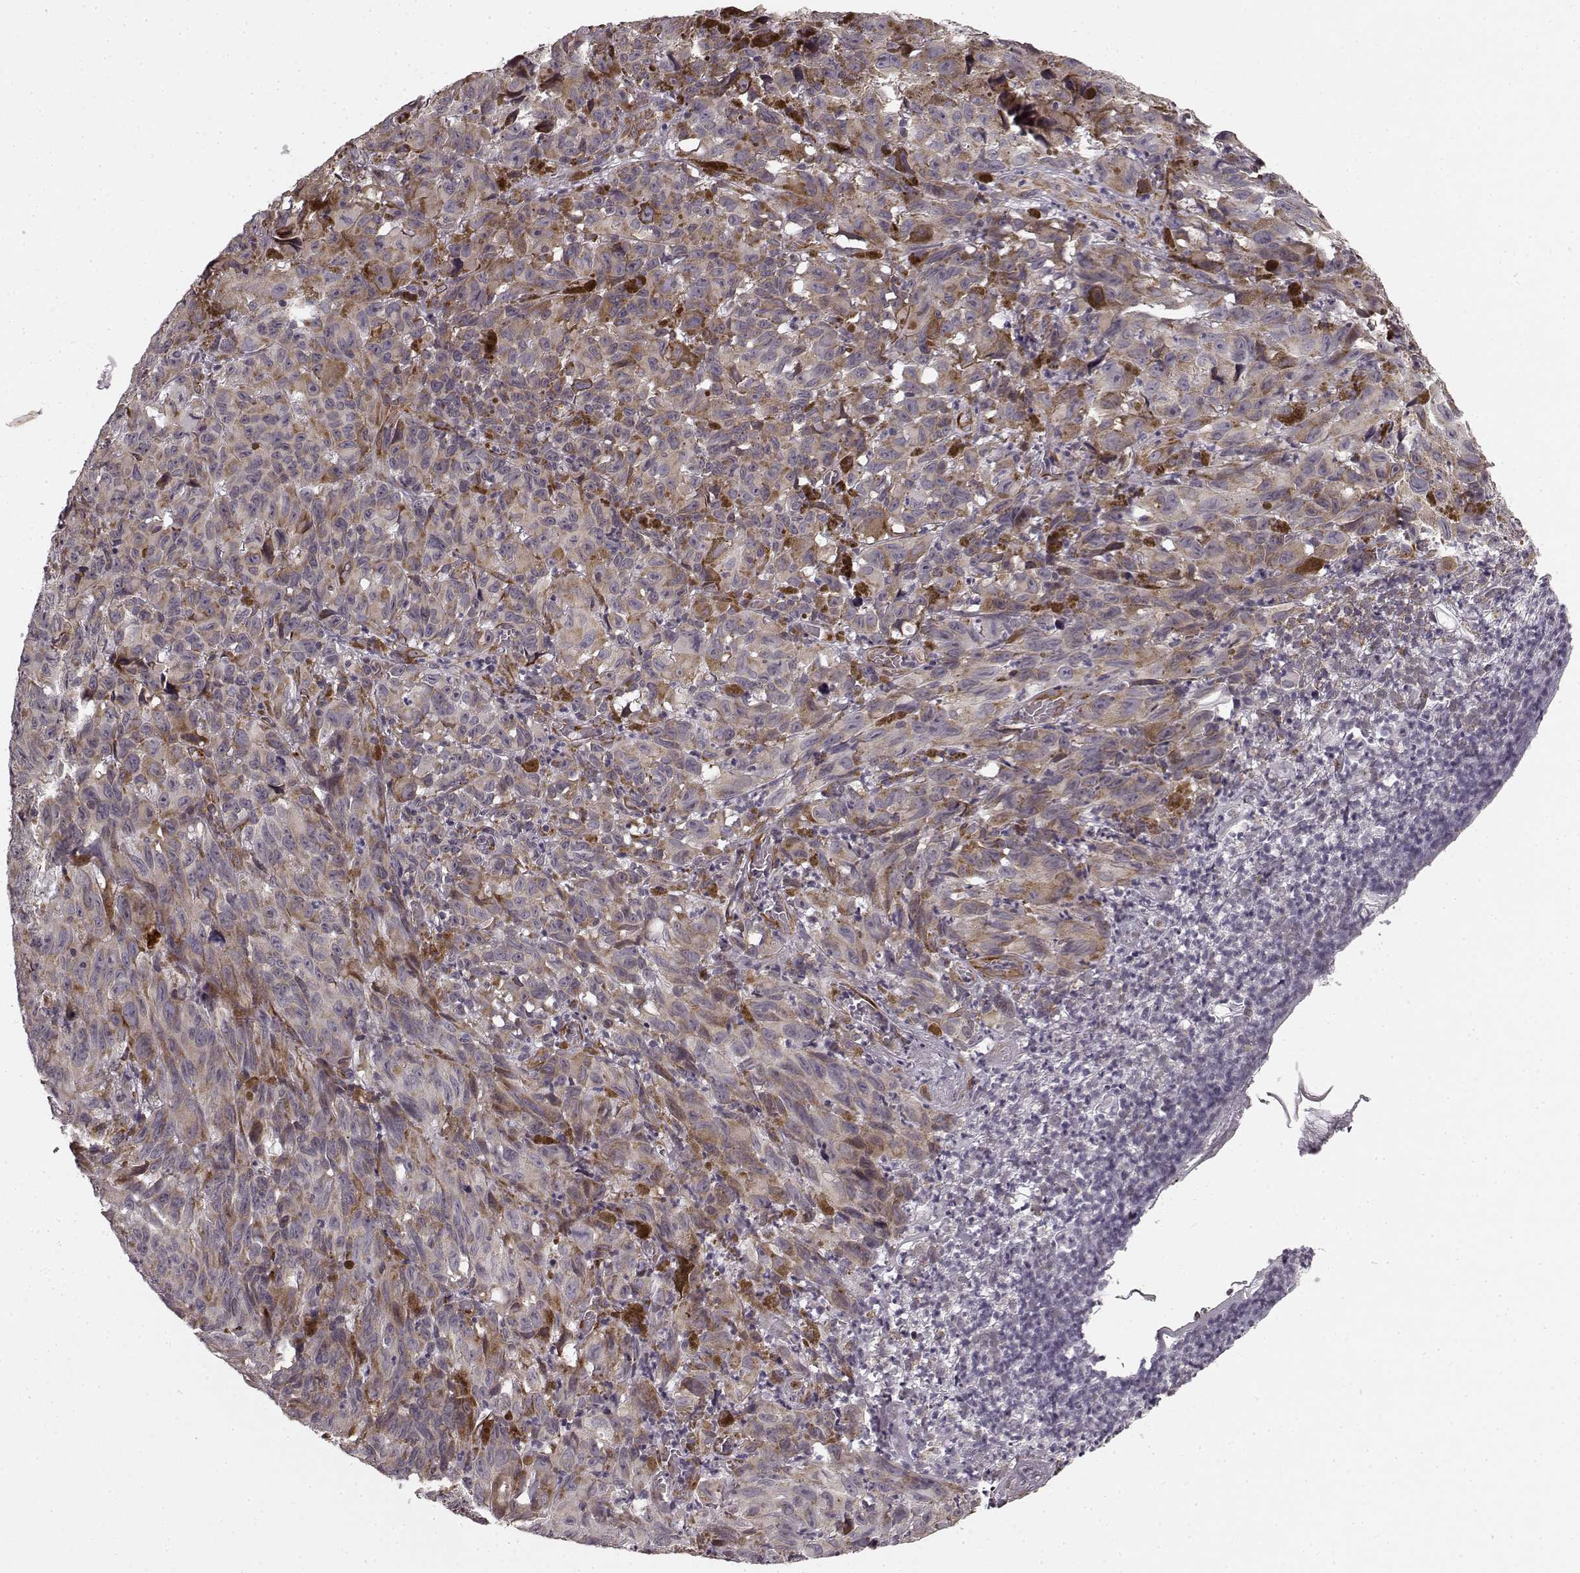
{"staining": {"intensity": "weak", "quantity": ">75%", "location": "cytoplasmic/membranous"}, "tissue": "melanoma", "cell_type": "Tumor cells", "image_type": "cancer", "snomed": [{"axis": "morphology", "description": "Malignant melanoma, NOS"}, {"axis": "topography", "description": "Vulva, labia, clitoris and Bartholin´s gland, NO"}], "caption": "Brown immunohistochemical staining in malignant melanoma displays weak cytoplasmic/membranous positivity in approximately >75% of tumor cells.", "gene": "TMEM14A", "patient": {"sex": "female", "age": 75}}